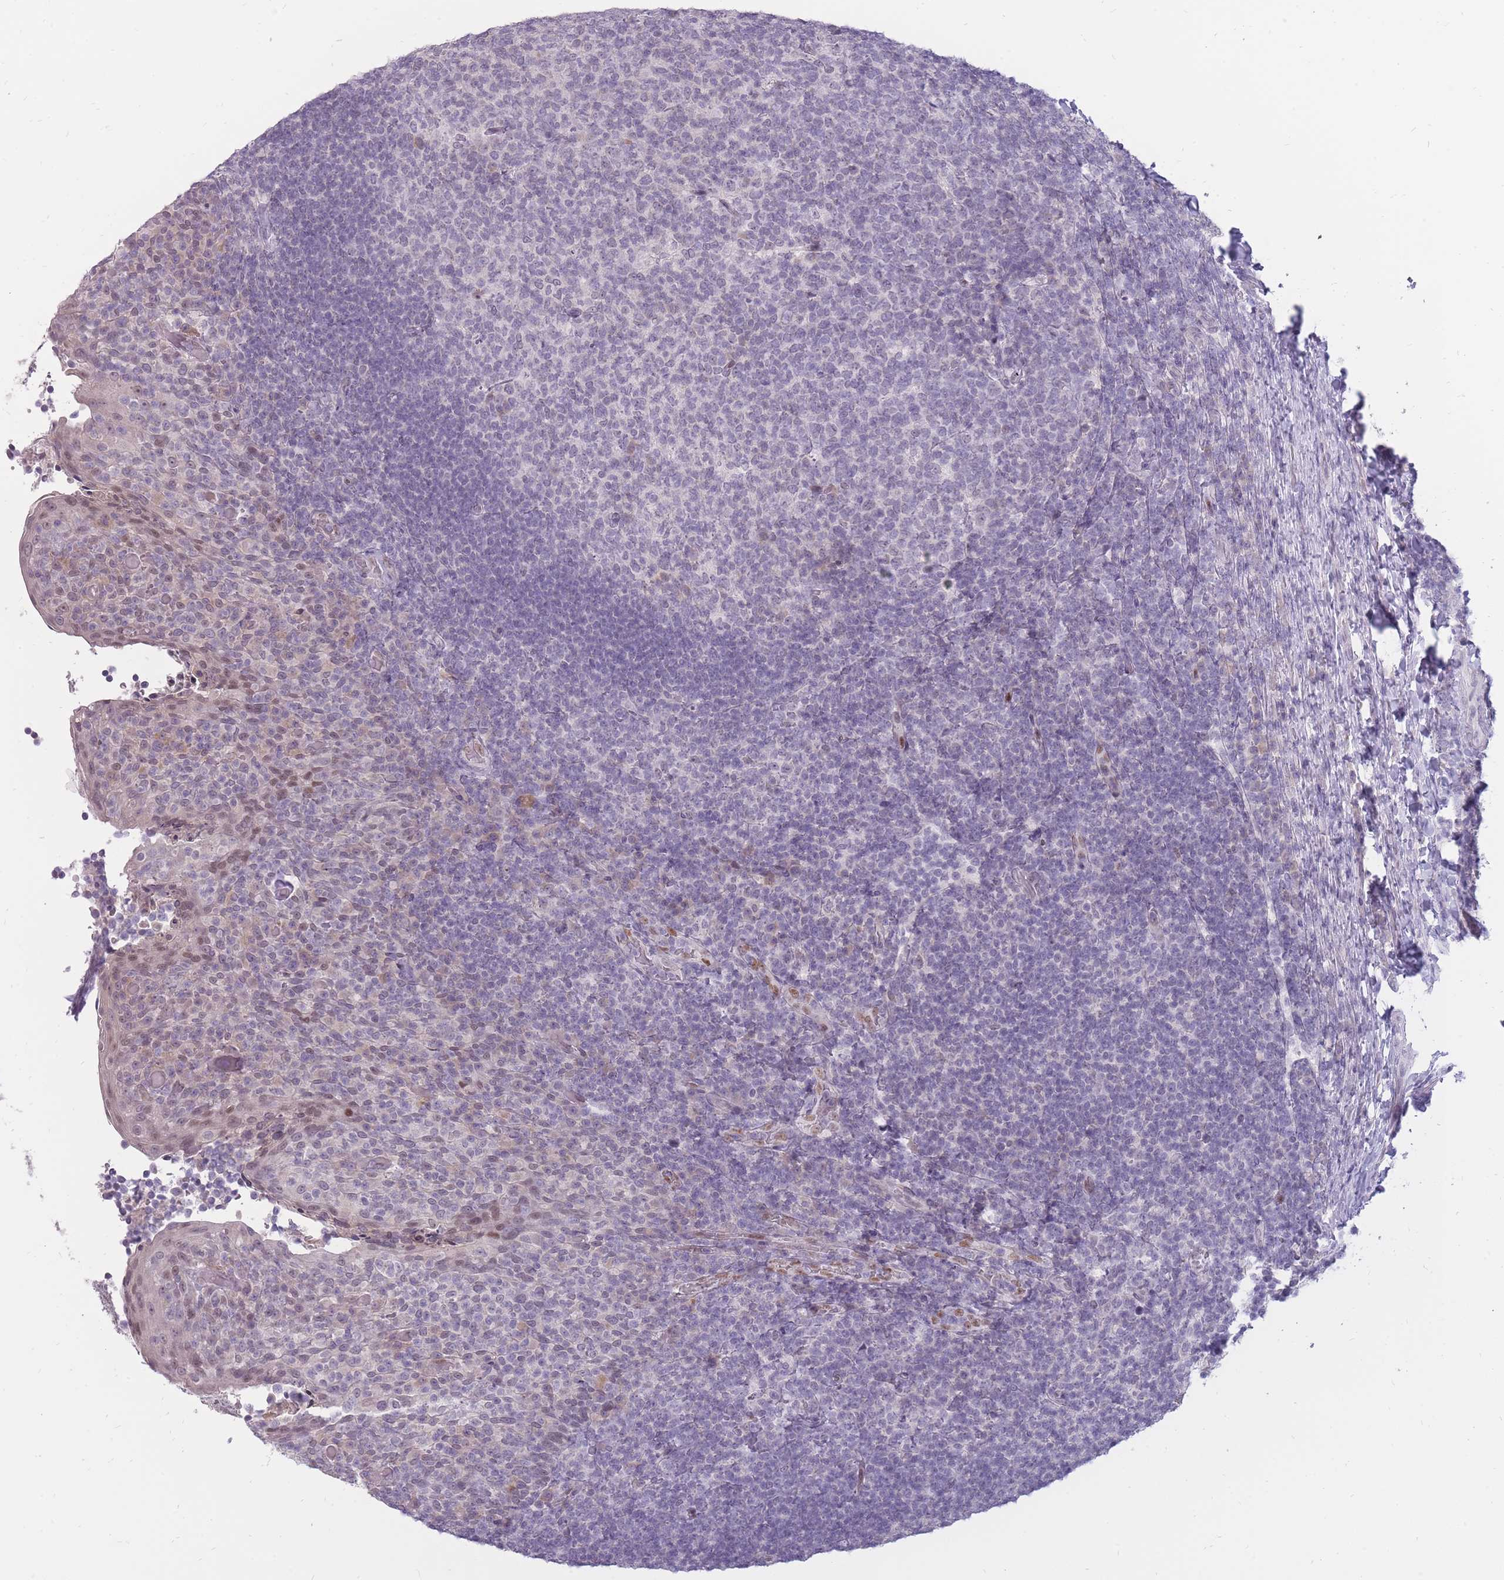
{"staining": {"intensity": "negative", "quantity": "none", "location": "none"}, "tissue": "tonsil", "cell_type": "Germinal center cells", "image_type": "normal", "snomed": [{"axis": "morphology", "description": "Normal tissue, NOS"}, {"axis": "topography", "description": "Tonsil"}], "caption": "A histopathology image of human tonsil is negative for staining in germinal center cells. (Brightfield microscopy of DAB immunohistochemistry (IHC) at high magnification).", "gene": "POM121C", "patient": {"sex": "female", "age": 10}}